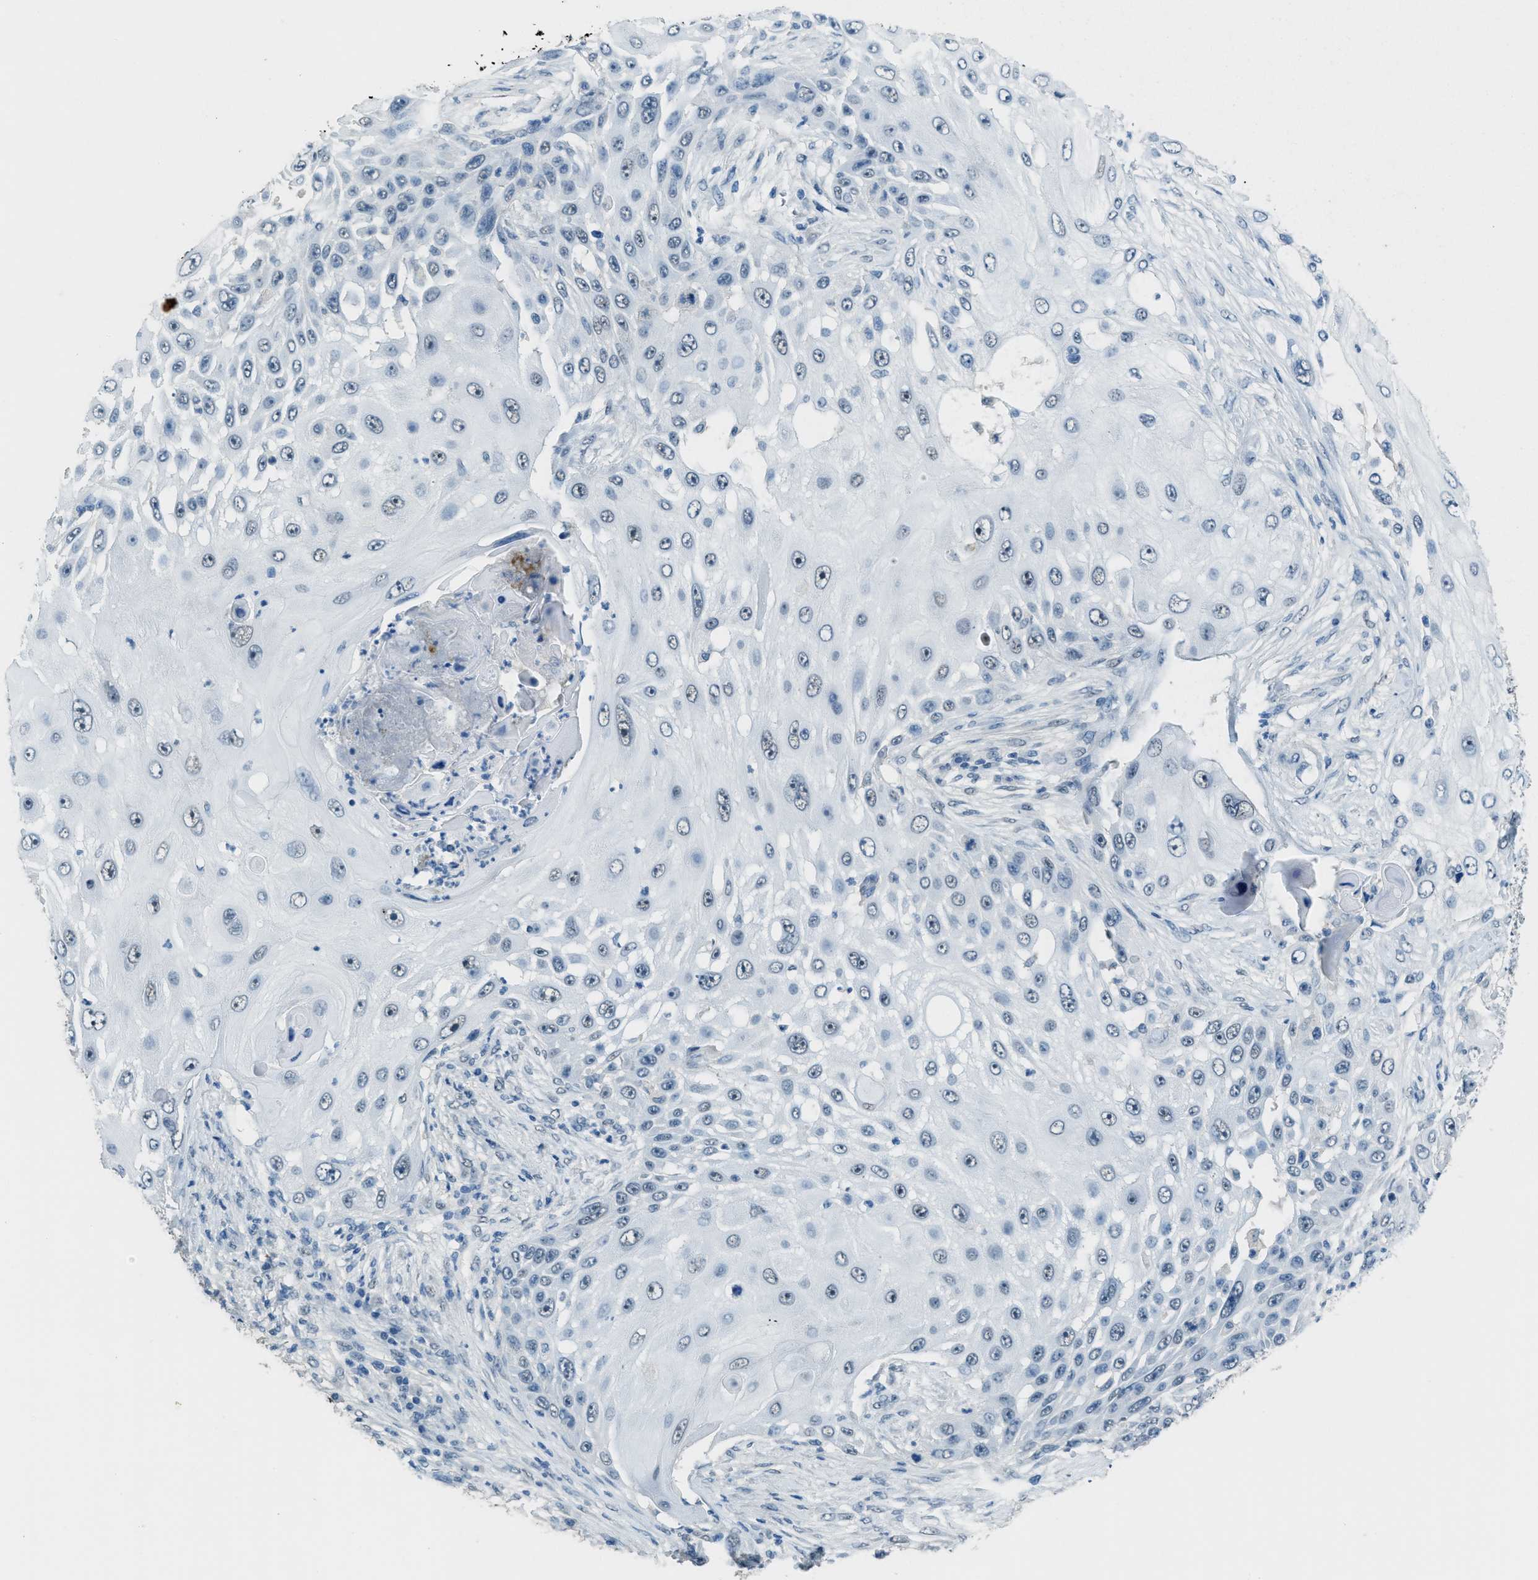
{"staining": {"intensity": "weak", "quantity": "<25%", "location": "nuclear"}, "tissue": "skin cancer", "cell_type": "Tumor cells", "image_type": "cancer", "snomed": [{"axis": "morphology", "description": "Squamous cell carcinoma, NOS"}, {"axis": "topography", "description": "Skin"}], "caption": "This micrograph is of skin cancer (squamous cell carcinoma) stained with IHC to label a protein in brown with the nuclei are counter-stained blue. There is no positivity in tumor cells. (DAB (3,3'-diaminobenzidine) immunohistochemistry (IHC), high magnification).", "gene": "TTC13", "patient": {"sex": "female", "age": 44}}